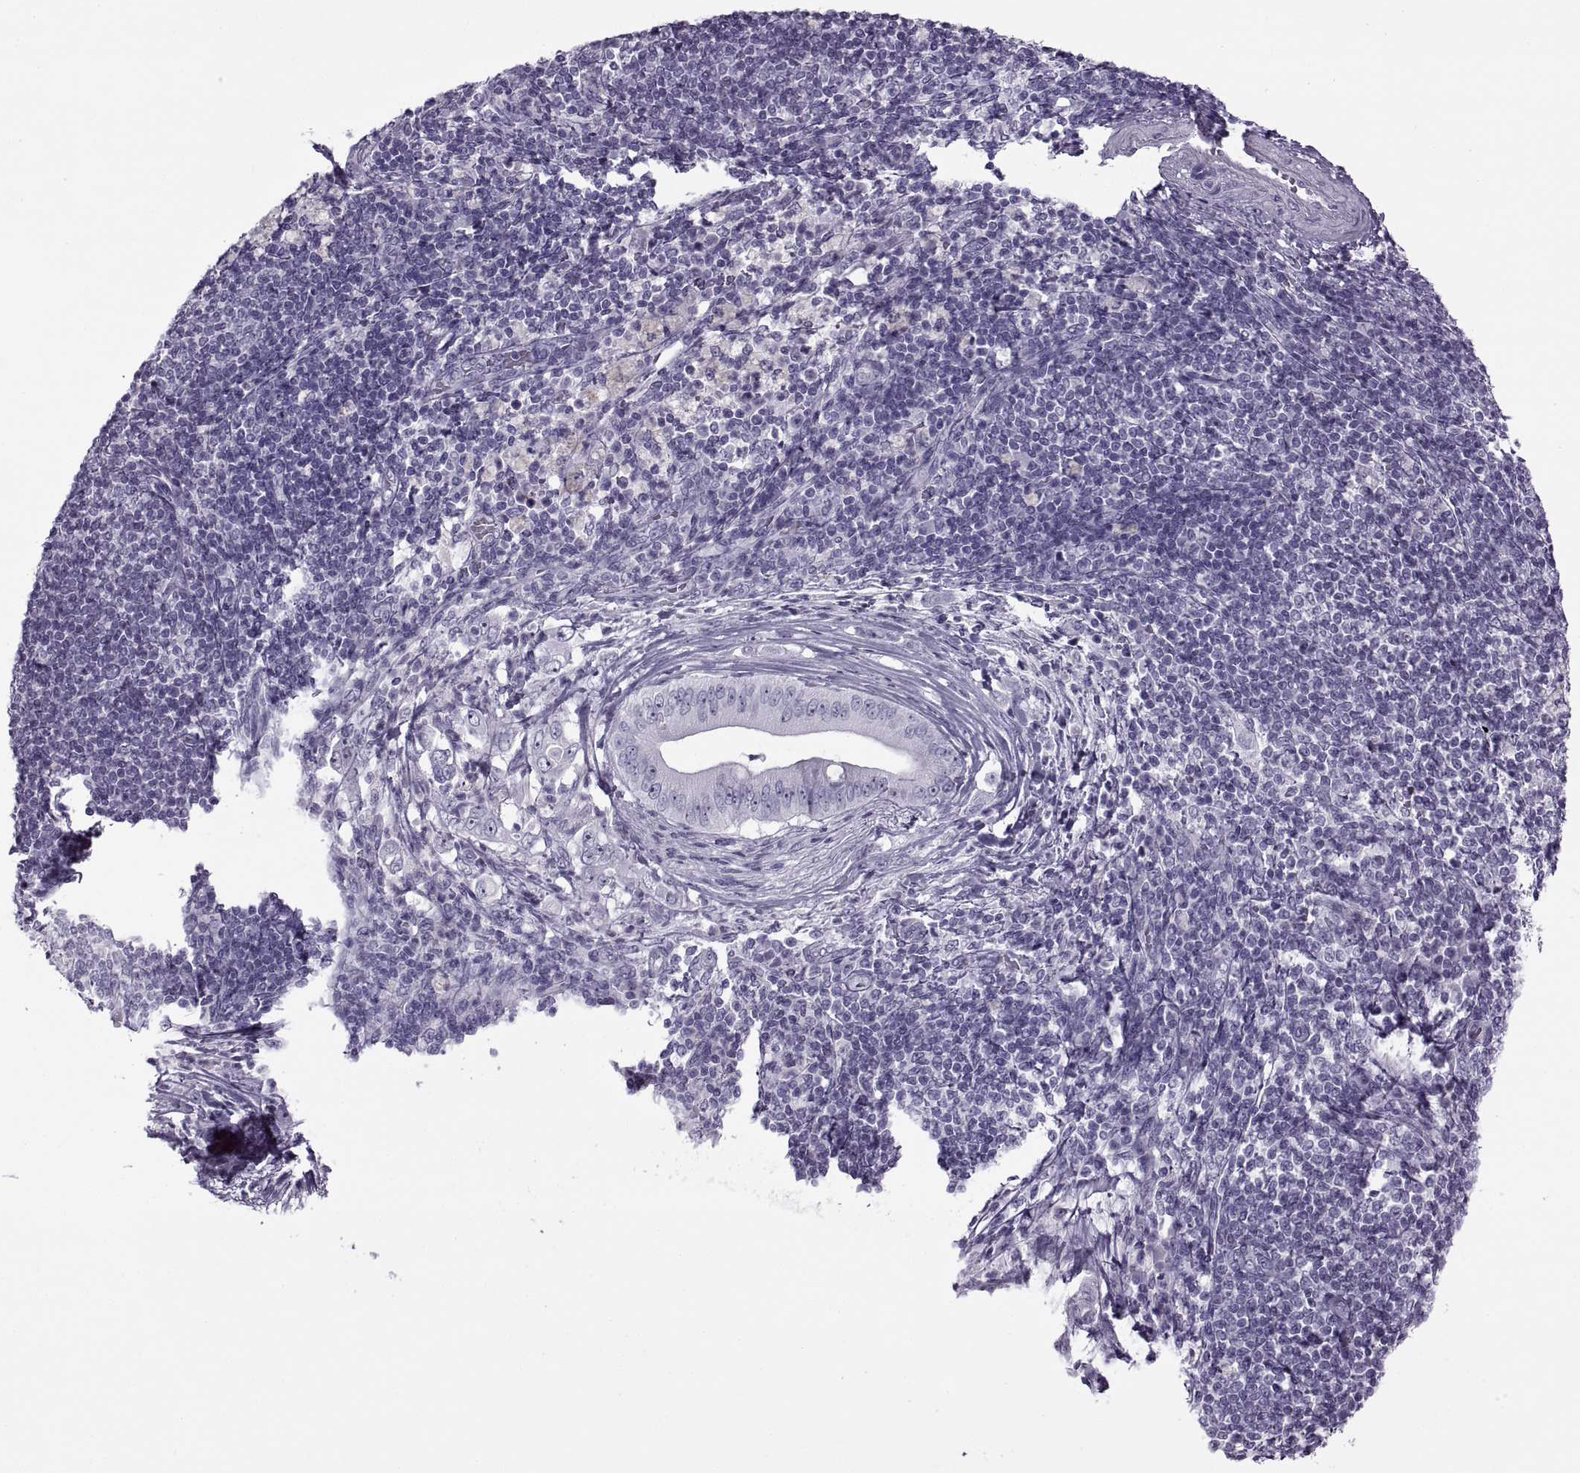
{"staining": {"intensity": "negative", "quantity": "none", "location": "none"}, "tissue": "pancreatic cancer", "cell_type": "Tumor cells", "image_type": "cancer", "snomed": [{"axis": "morphology", "description": "Adenocarcinoma, NOS"}, {"axis": "topography", "description": "Pancreas"}], "caption": "This is an immunohistochemistry photomicrograph of human pancreatic cancer. There is no staining in tumor cells.", "gene": "FAM24A", "patient": {"sex": "male", "age": 71}}